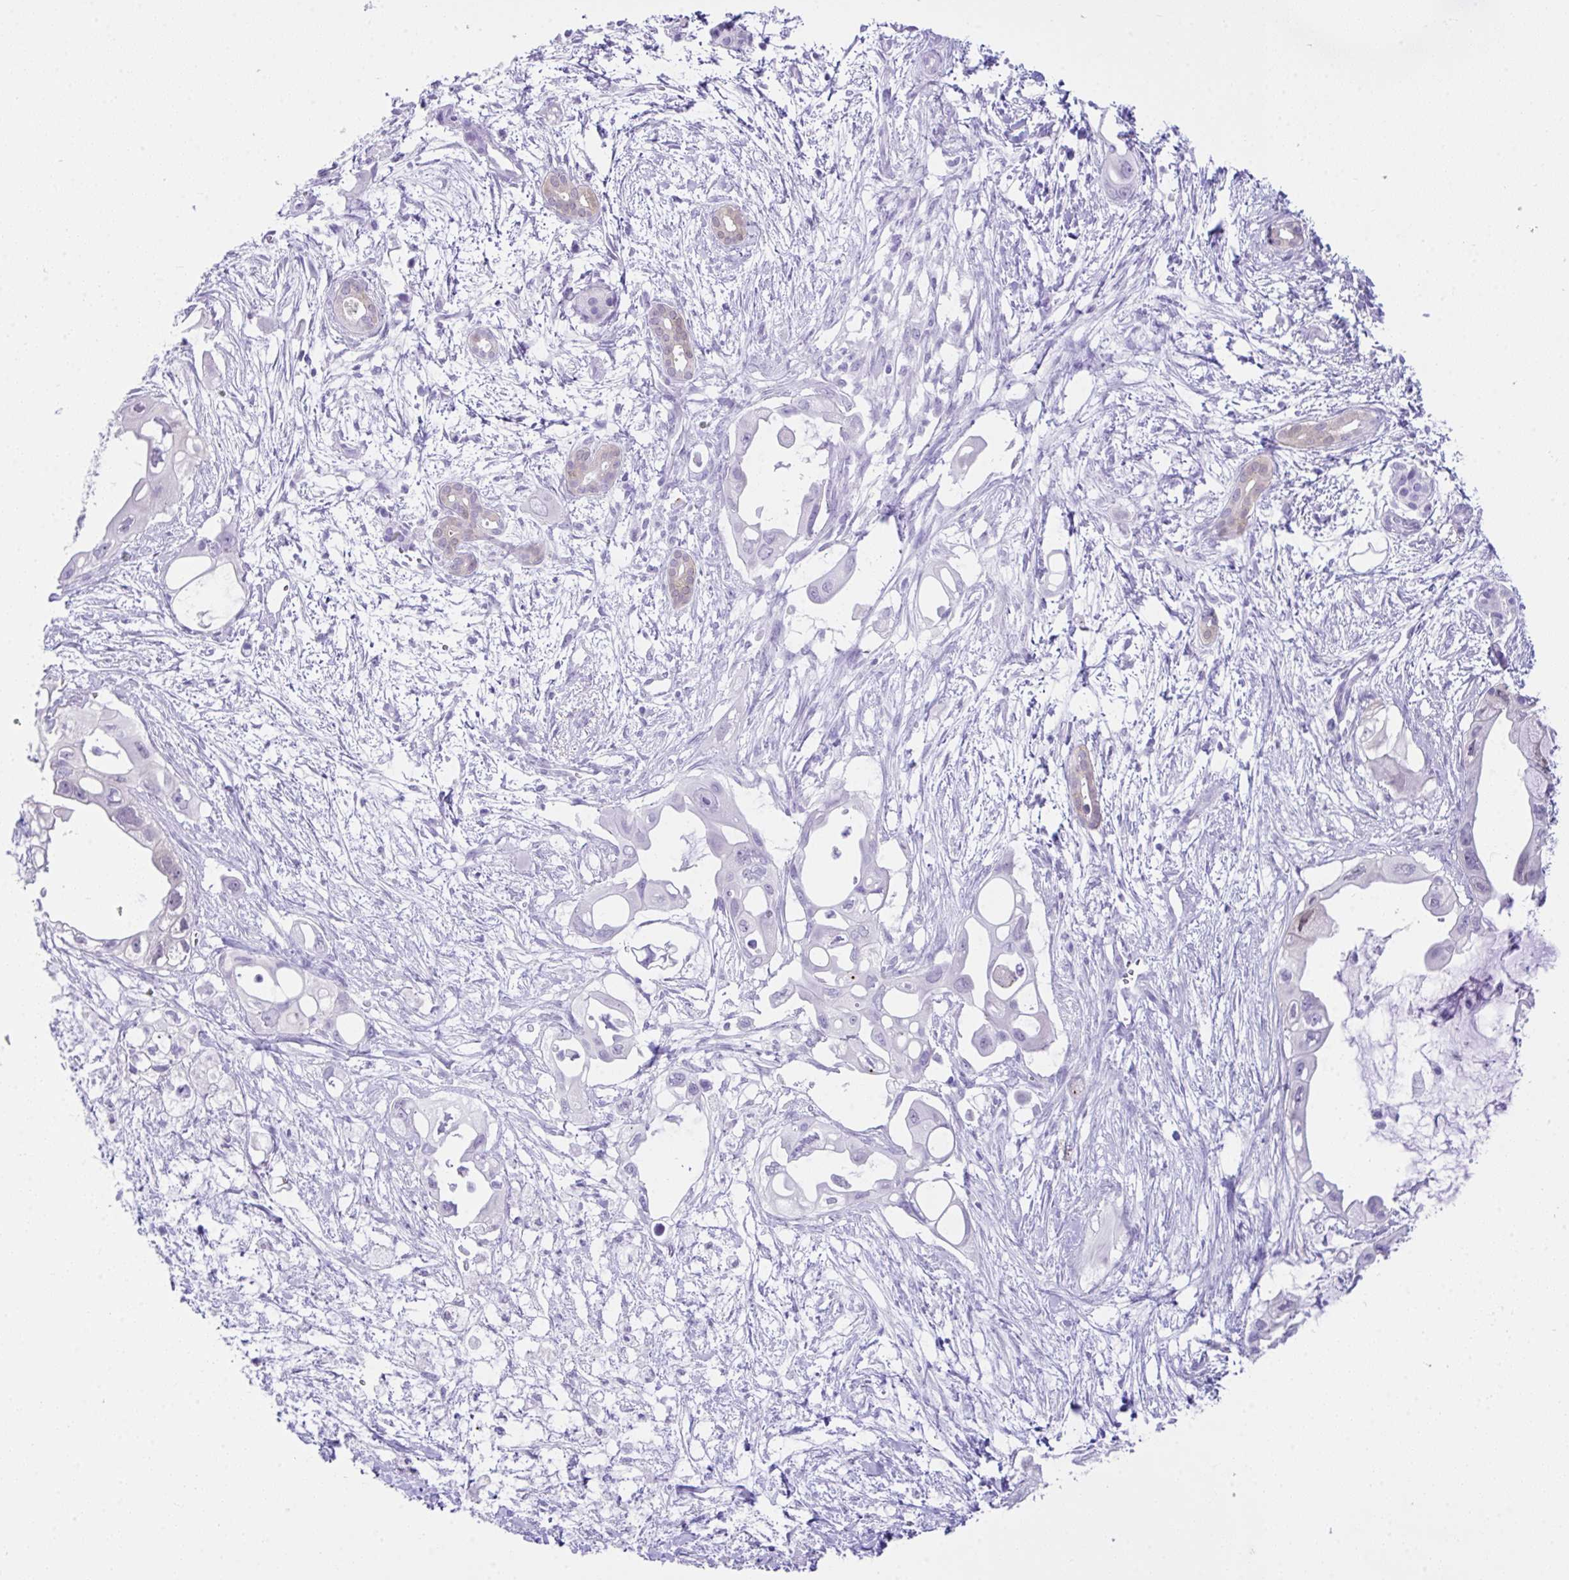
{"staining": {"intensity": "negative", "quantity": "none", "location": "none"}, "tissue": "pancreatic cancer", "cell_type": "Tumor cells", "image_type": "cancer", "snomed": [{"axis": "morphology", "description": "Adenocarcinoma, NOS"}, {"axis": "topography", "description": "Pancreas"}], "caption": "This image is of pancreatic cancer stained with immunohistochemistry (IHC) to label a protein in brown with the nuclei are counter-stained blue. There is no positivity in tumor cells. (Brightfield microscopy of DAB immunohistochemistry at high magnification).", "gene": "LGALS4", "patient": {"sex": "male", "age": 61}}